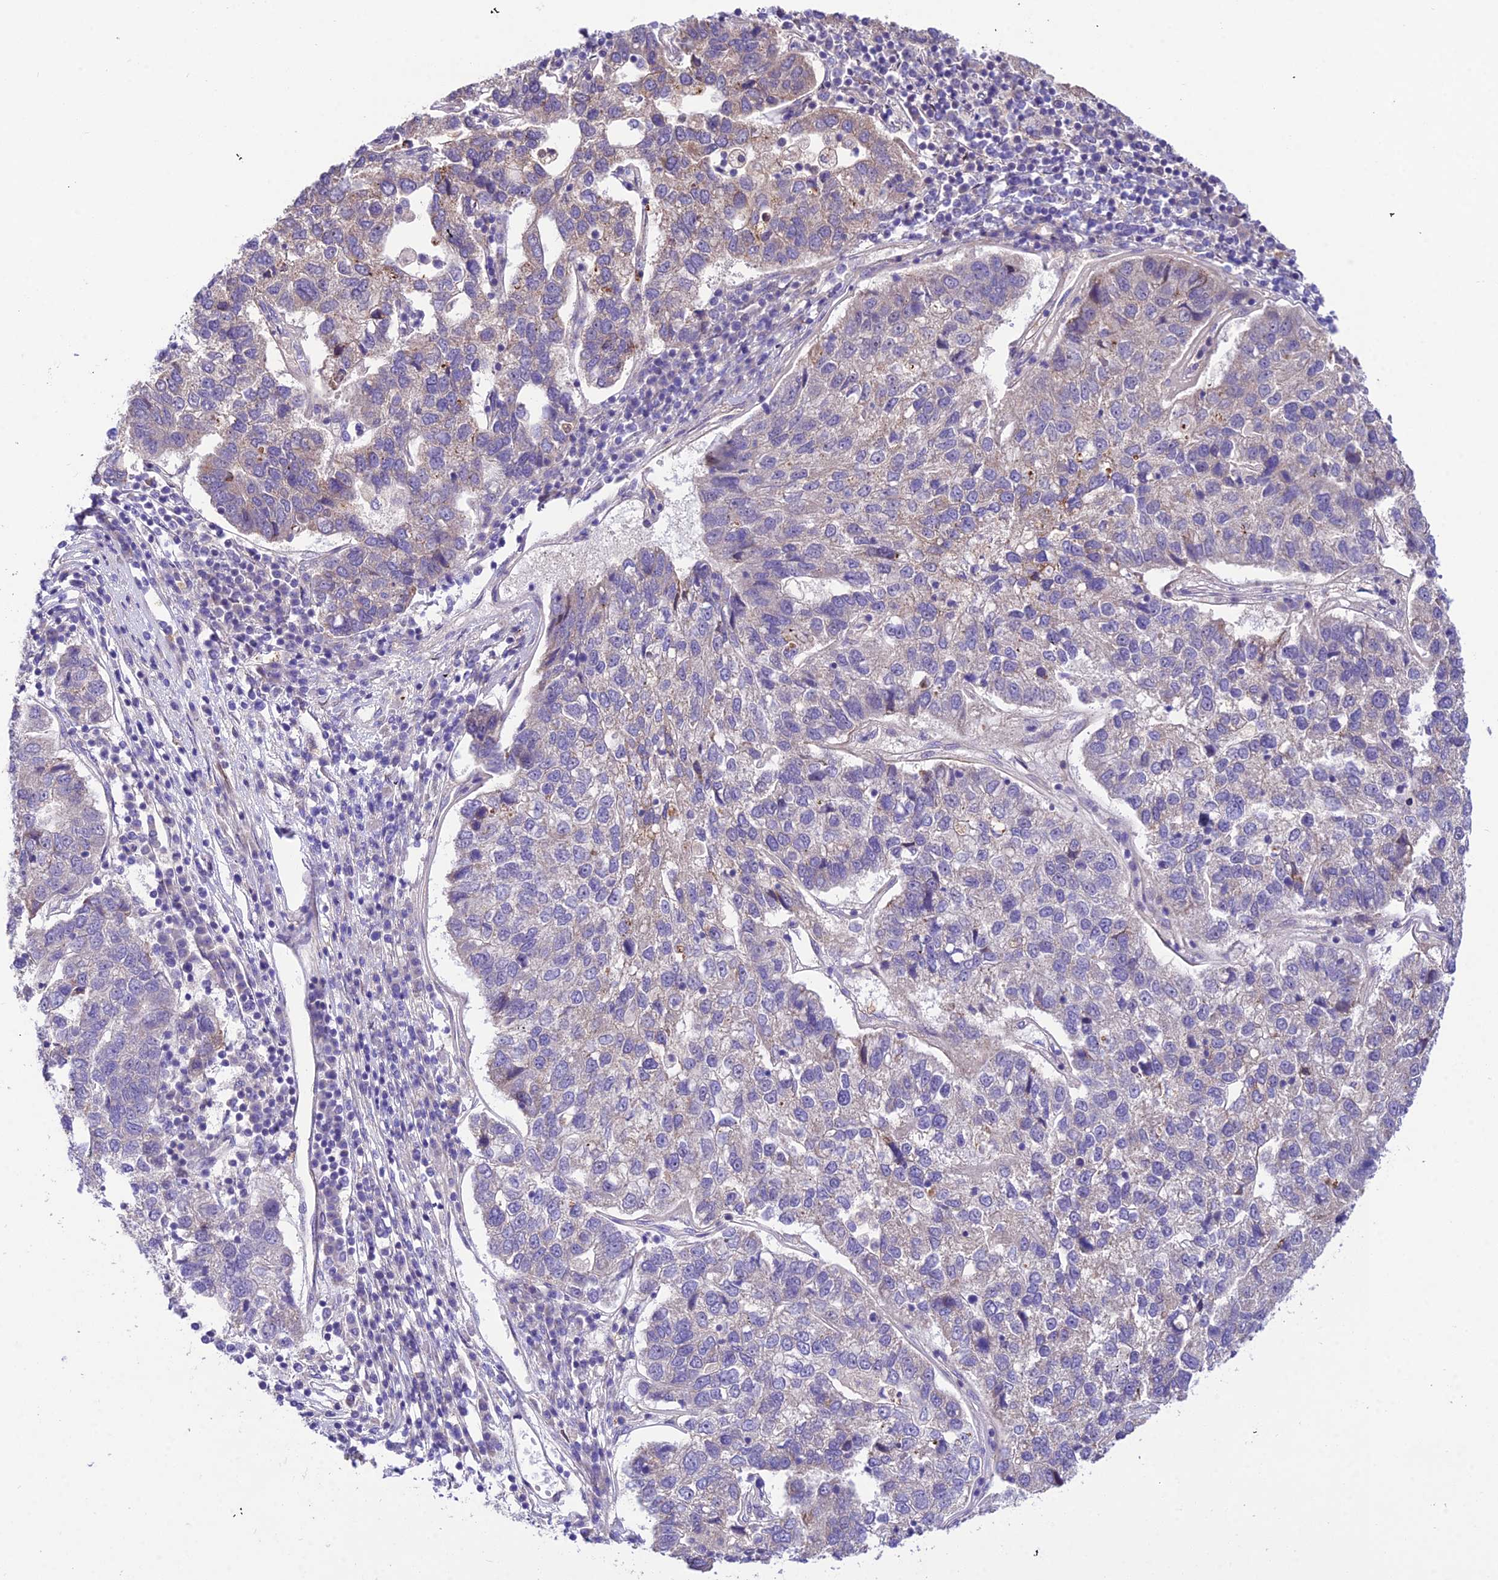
{"staining": {"intensity": "weak", "quantity": "<25%", "location": "cytoplasmic/membranous"}, "tissue": "pancreatic cancer", "cell_type": "Tumor cells", "image_type": "cancer", "snomed": [{"axis": "morphology", "description": "Adenocarcinoma, NOS"}, {"axis": "topography", "description": "Pancreas"}], "caption": "IHC photomicrograph of adenocarcinoma (pancreatic) stained for a protein (brown), which displays no staining in tumor cells. (Stains: DAB immunohistochemistry with hematoxylin counter stain, Microscopy: brightfield microscopy at high magnification).", "gene": "TRIM43B", "patient": {"sex": "female", "age": 61}}